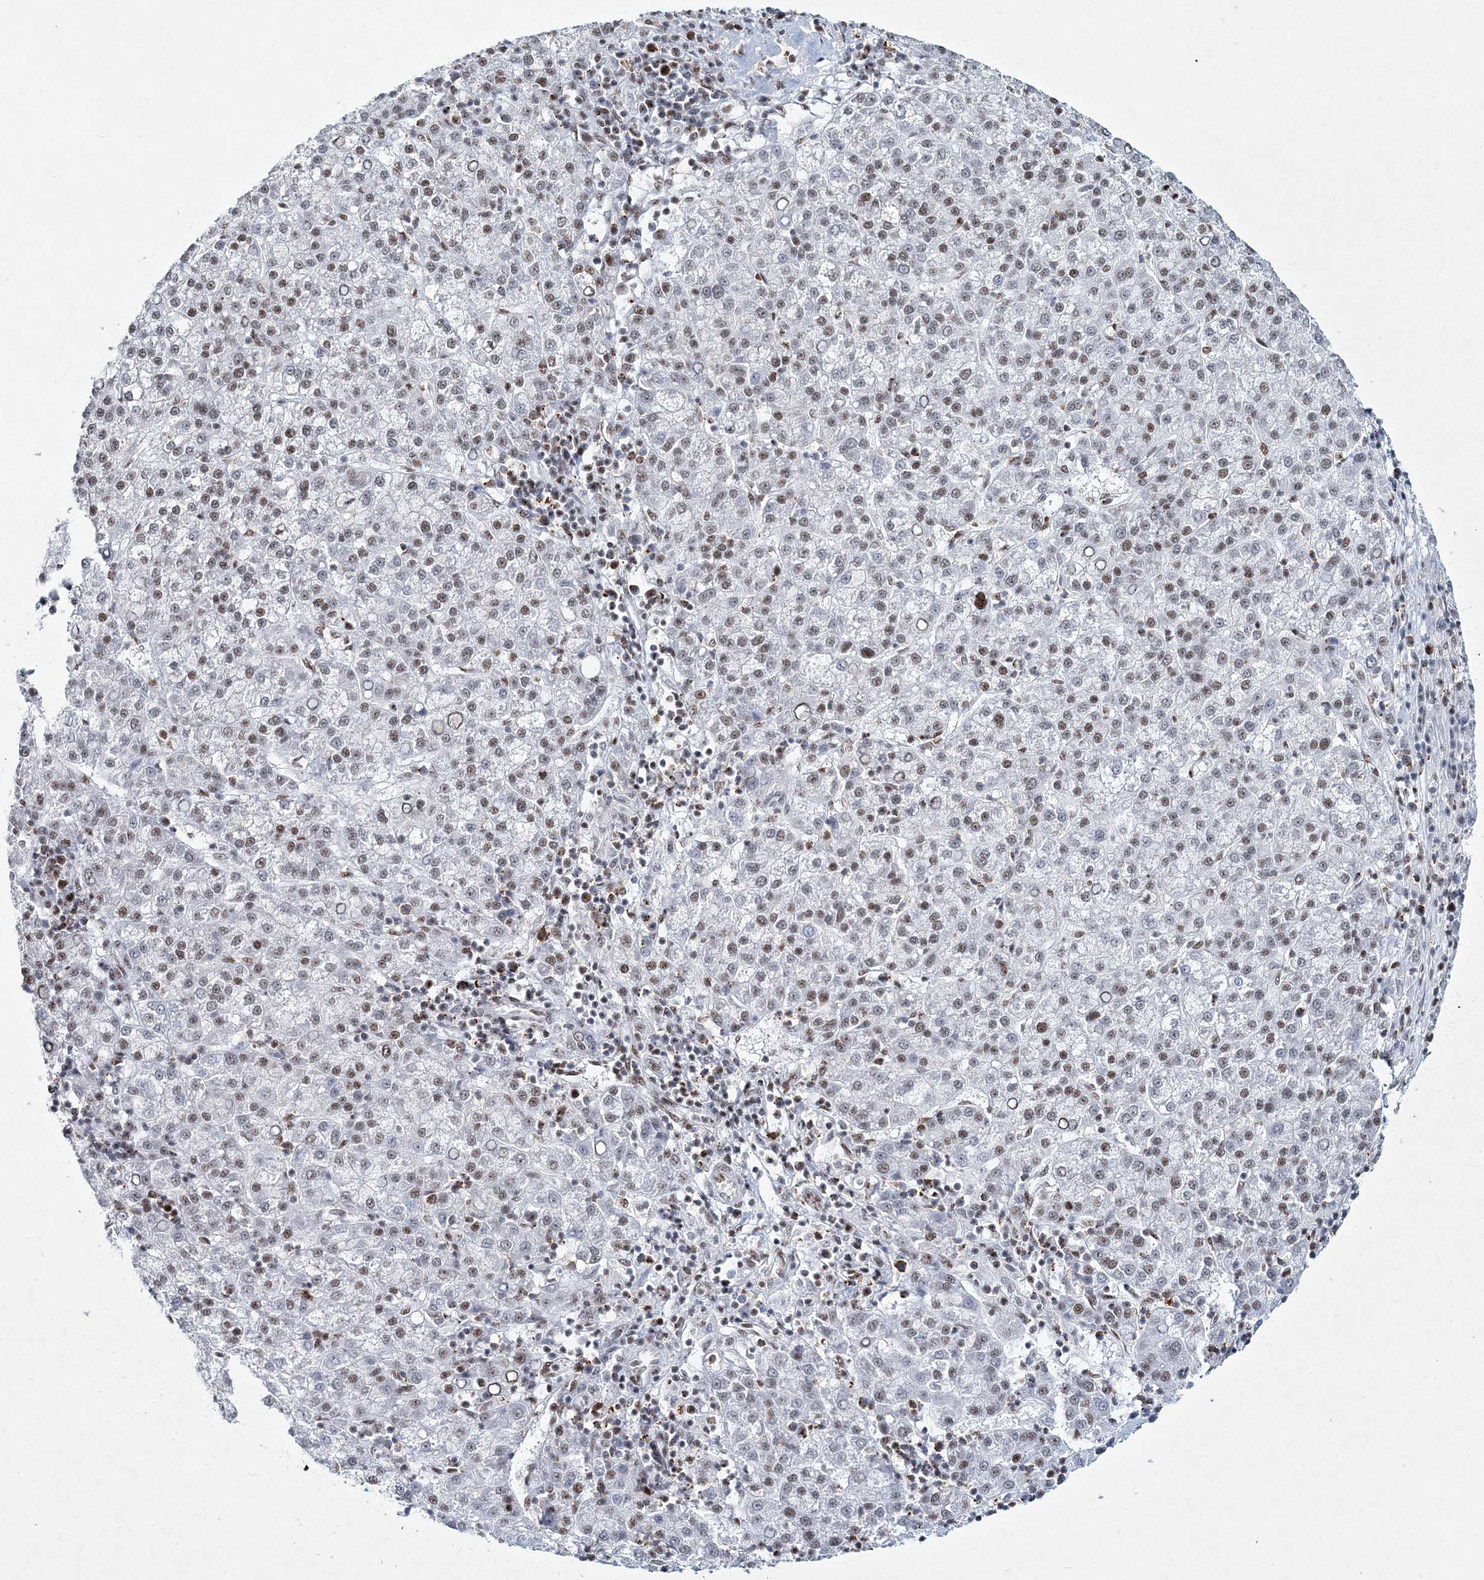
{"staining": {"intensity": "moderate", "quantity": "25%-75%", "location": "nuclear"}, "tissue": "liver cancer", "cell_type": "Tumor cells", "image_type": "cancer", "snomed": [{"axis": "morphology", "description": "Carcinoma, Hepatocellular, NOS"}, {"axis": "topography", "description": "Liver"}], "caption": "Hepatocellular carcinoma (liver) tissue demonstrates moderate nuclear staining in approximately 25%-75% of tumor cells, visualized by immunohistochemistry.", "gene": "LRRFIP2", "patient": {"sex": "female", "age": 58}}